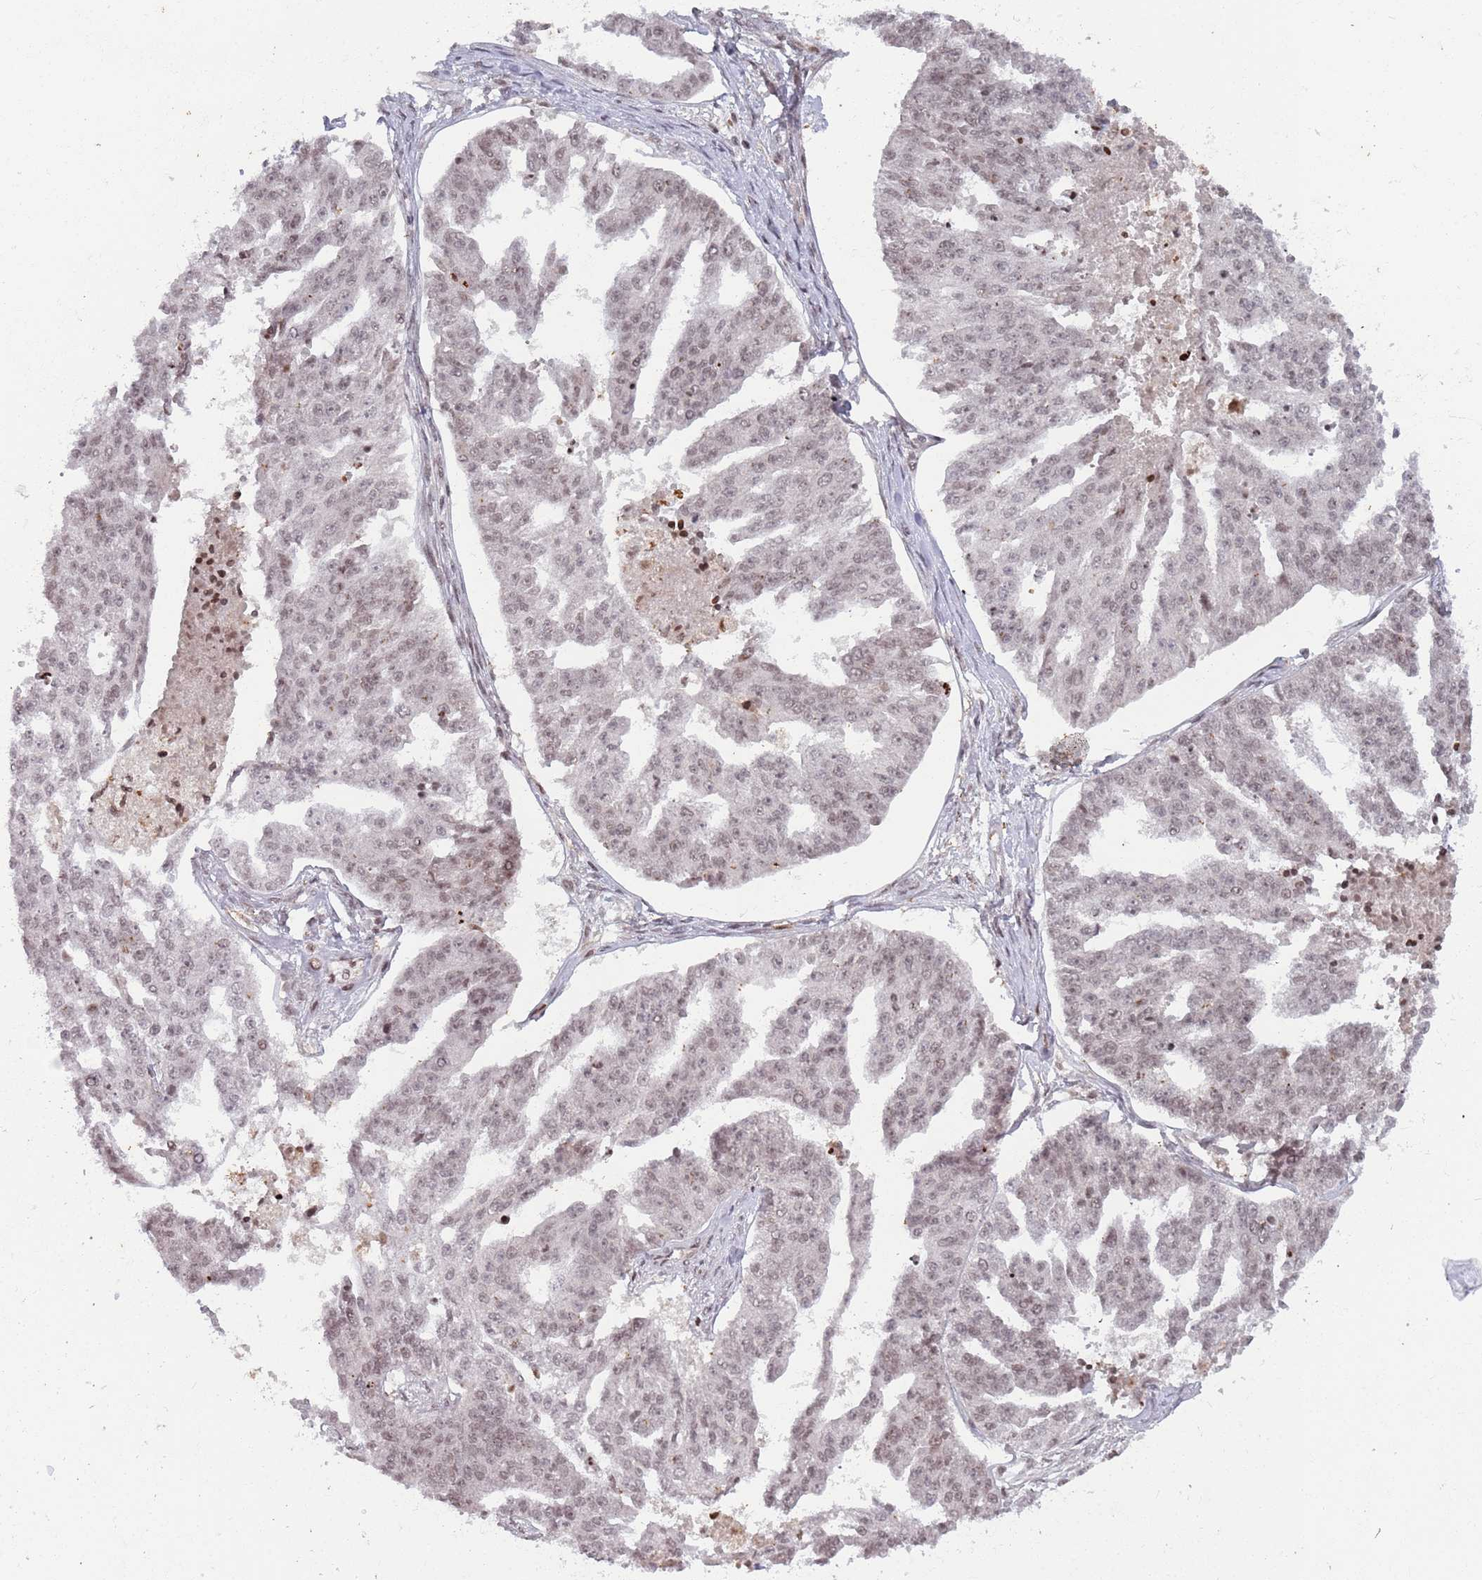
{"staining": {"intensity": "weak", "quantity": "25%-75%", "location": "nuclear"}, "tissue": "ovarian cancer", "cell_type": "Tumor cells", "image_type": "cancer", "snomed": [{"axis": "morphology", "description": "Cystadenocarcinoma, serous, NOS"}, {"axis": "topography", "description": "Ovary"}], "caption": "There is low levels of weak nuclear positivity in tumor cells of ovarian serous cystadenocarcinoma, as demonstrated by immunohistochemical staining (brown color).", "gene": "SH3RF3", "patient": {"sex": "female", "age": 58}}